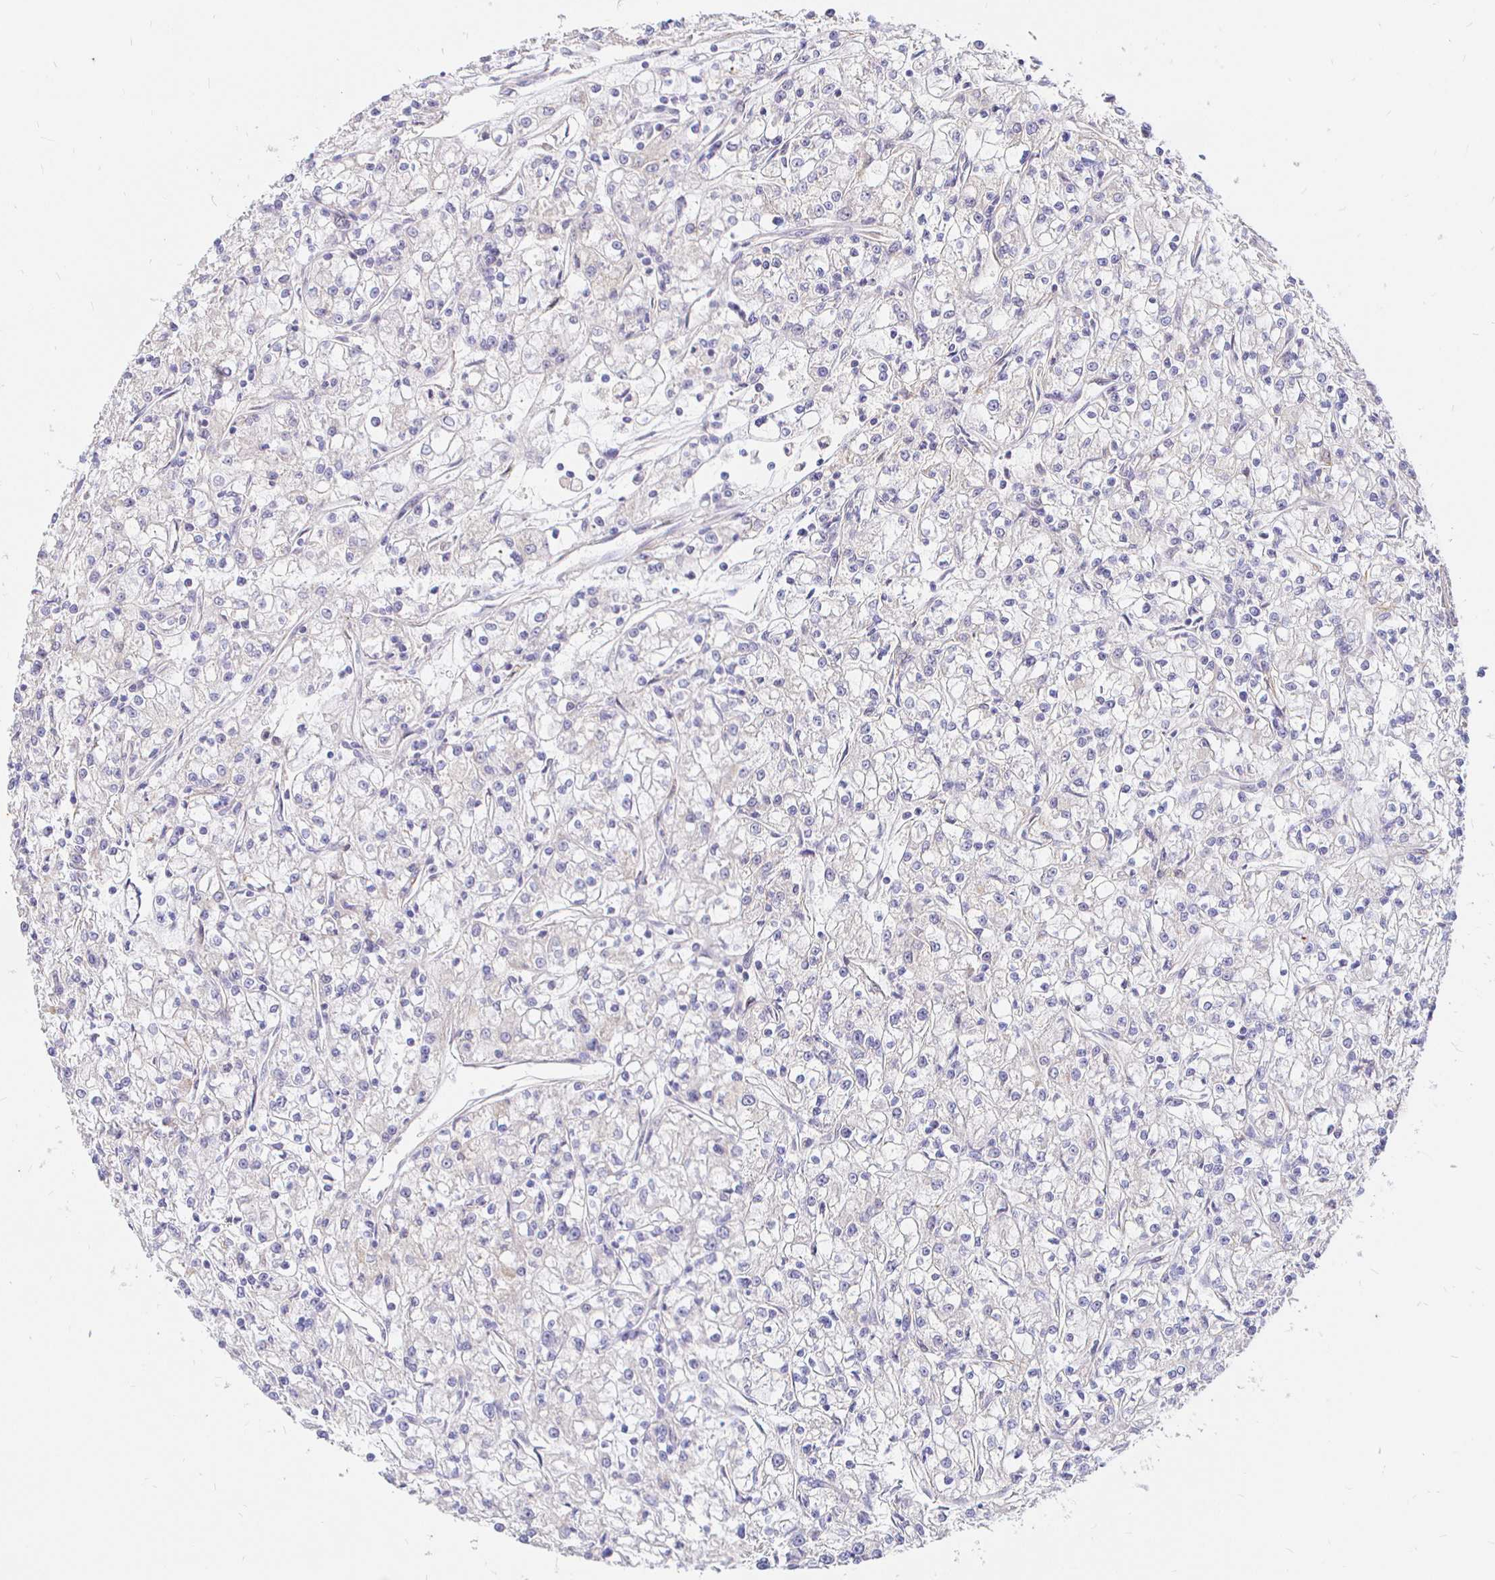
{"staining": {"intensity": "negative", "quantity": "none", "location": "none"}, "tissue": "renal cancer", "cell_type": "Tumor cells", "image_type": "cancer", "snomed": [{"axis": "morphology", "description": "Adenocarcinoma, NOS"}, {"axis": "topography", "description": "Kidney"}], "caption": "The micrograph demonstrates no significant staining in tumor cells of renal cancer.", "gene": "PALM2AKAP2", "patient": {"sex": "female", "age": 59}}